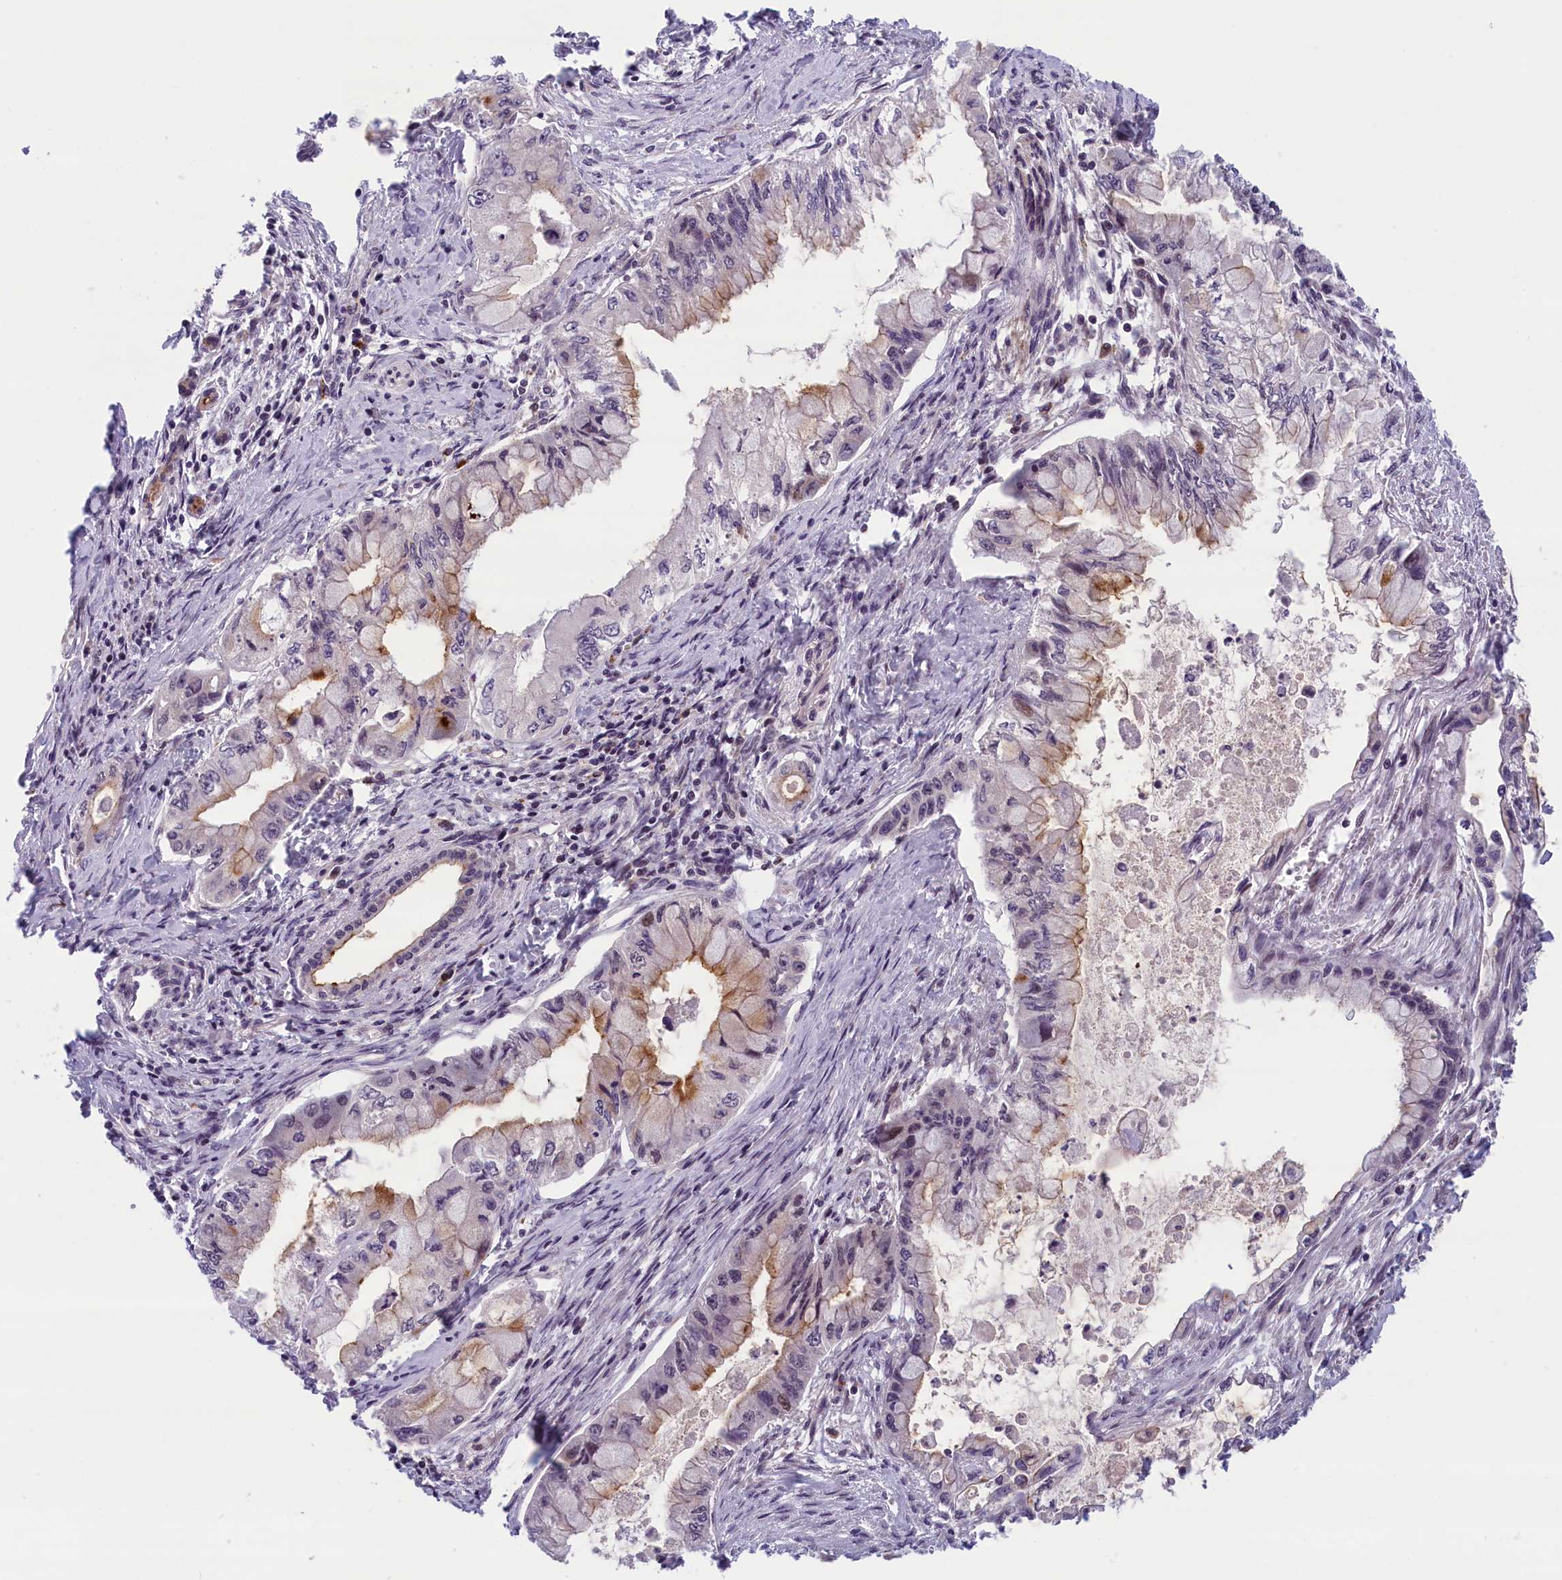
{"staining": {"intensity": "moderate", "quantity": "<25%", "location": "cytoplasmic/membranous"}, "tissue": "pancreatic cancer", "cell_type": "Tumor cells", "image_type": "cancer", "snomed": [{"axis": "morphology", "description": "Adenocarcinoma, NOS"}, {"axis": "topography", "description": "Pancreas"}], "caption": "Immunohistochemical staining of human pancreatic cancer (adenocarcinoma) exhibits low levels of moderate cytoplasmic/membranous positivity in about <25% of tumor cells. The protein of interest is stained brown, and the nuclei are stained in blue (DAB IHC with brightfield microscopy, high magnification).", "gene": "KCNK6", "patient": {"sex": "male", "age": 48}}